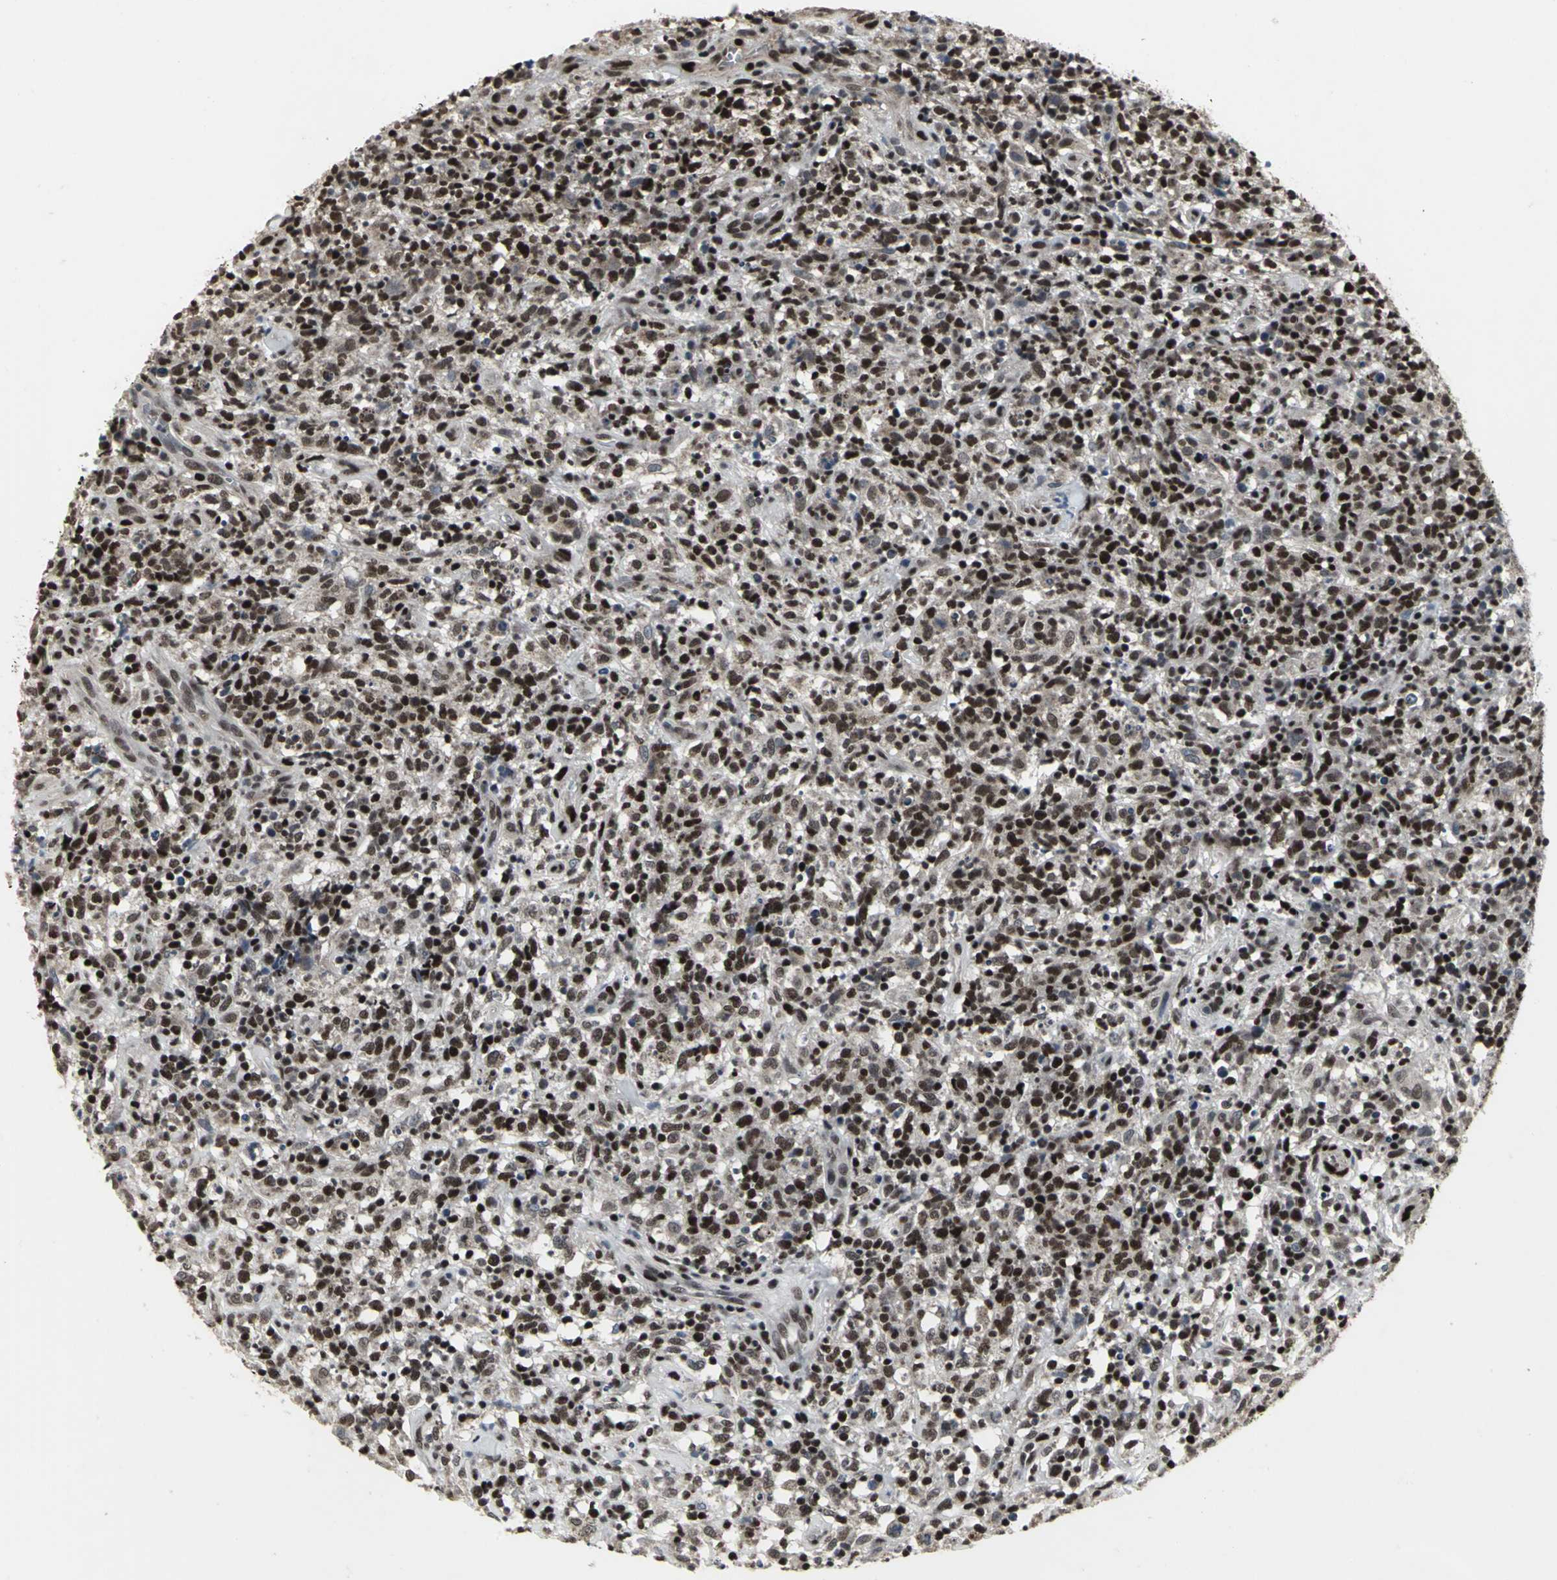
{"staining": {"intensity": "strong", "quantity": ">75%", "location": "nuclear"}, "tissue": "lymphoma", "cell_type": "Tumor cells", "image_type": "cancer", "snomed": [{"axis": "morphology", "description": "Malignant lymphoma, non-Hodgkin's type, High grade"}, {"axis": "topography", "description": "Lymph node"}], "caption": "Brown immunohistochemical staining in lymphoma exhibits strong nuclear positivity in about >75% of tumor cells.", "gene": "SRF", "patient": {"sex": "female", "age": 73}}